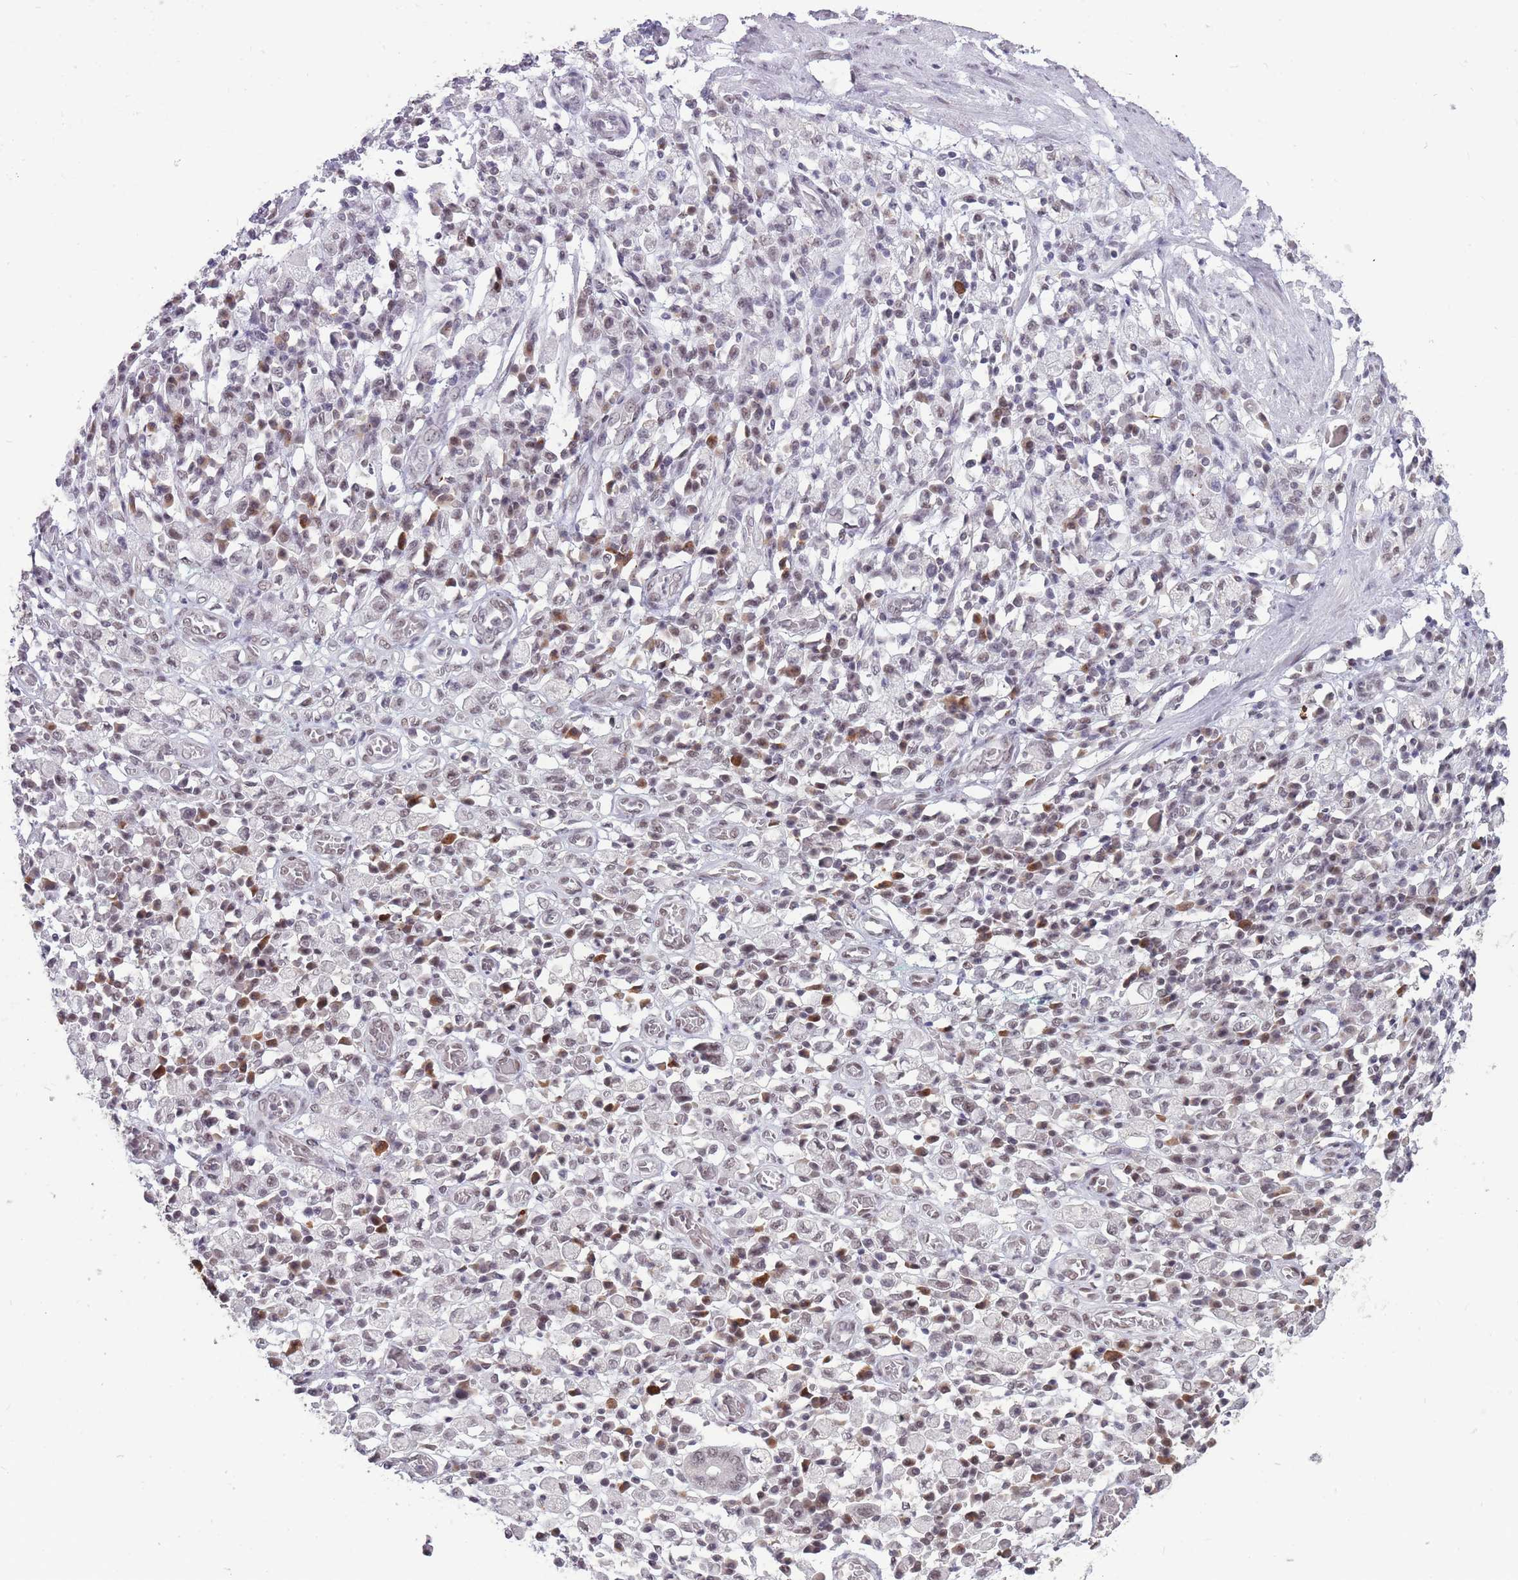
{"staining": {"intensity": "weak", "quantity": "25%-75%", "location": "nuclear"}, "tissue": "stomach cancer", "cell_type": "Tumor cells", "image_type": "cancer", "snomed": [{"axis": "morphology", "description": "Adenocarcinoma, NOS"}, {"axis": "topography", "description": "Stomach"}], "caption": "Protein expression analysis of adenocarcinoma (stomach) displays weak nuclear expression in about 25%-75% of tumor cells.", "gene": "HNRNPUL1", "patient": {"sex": "male", "age": 77}}